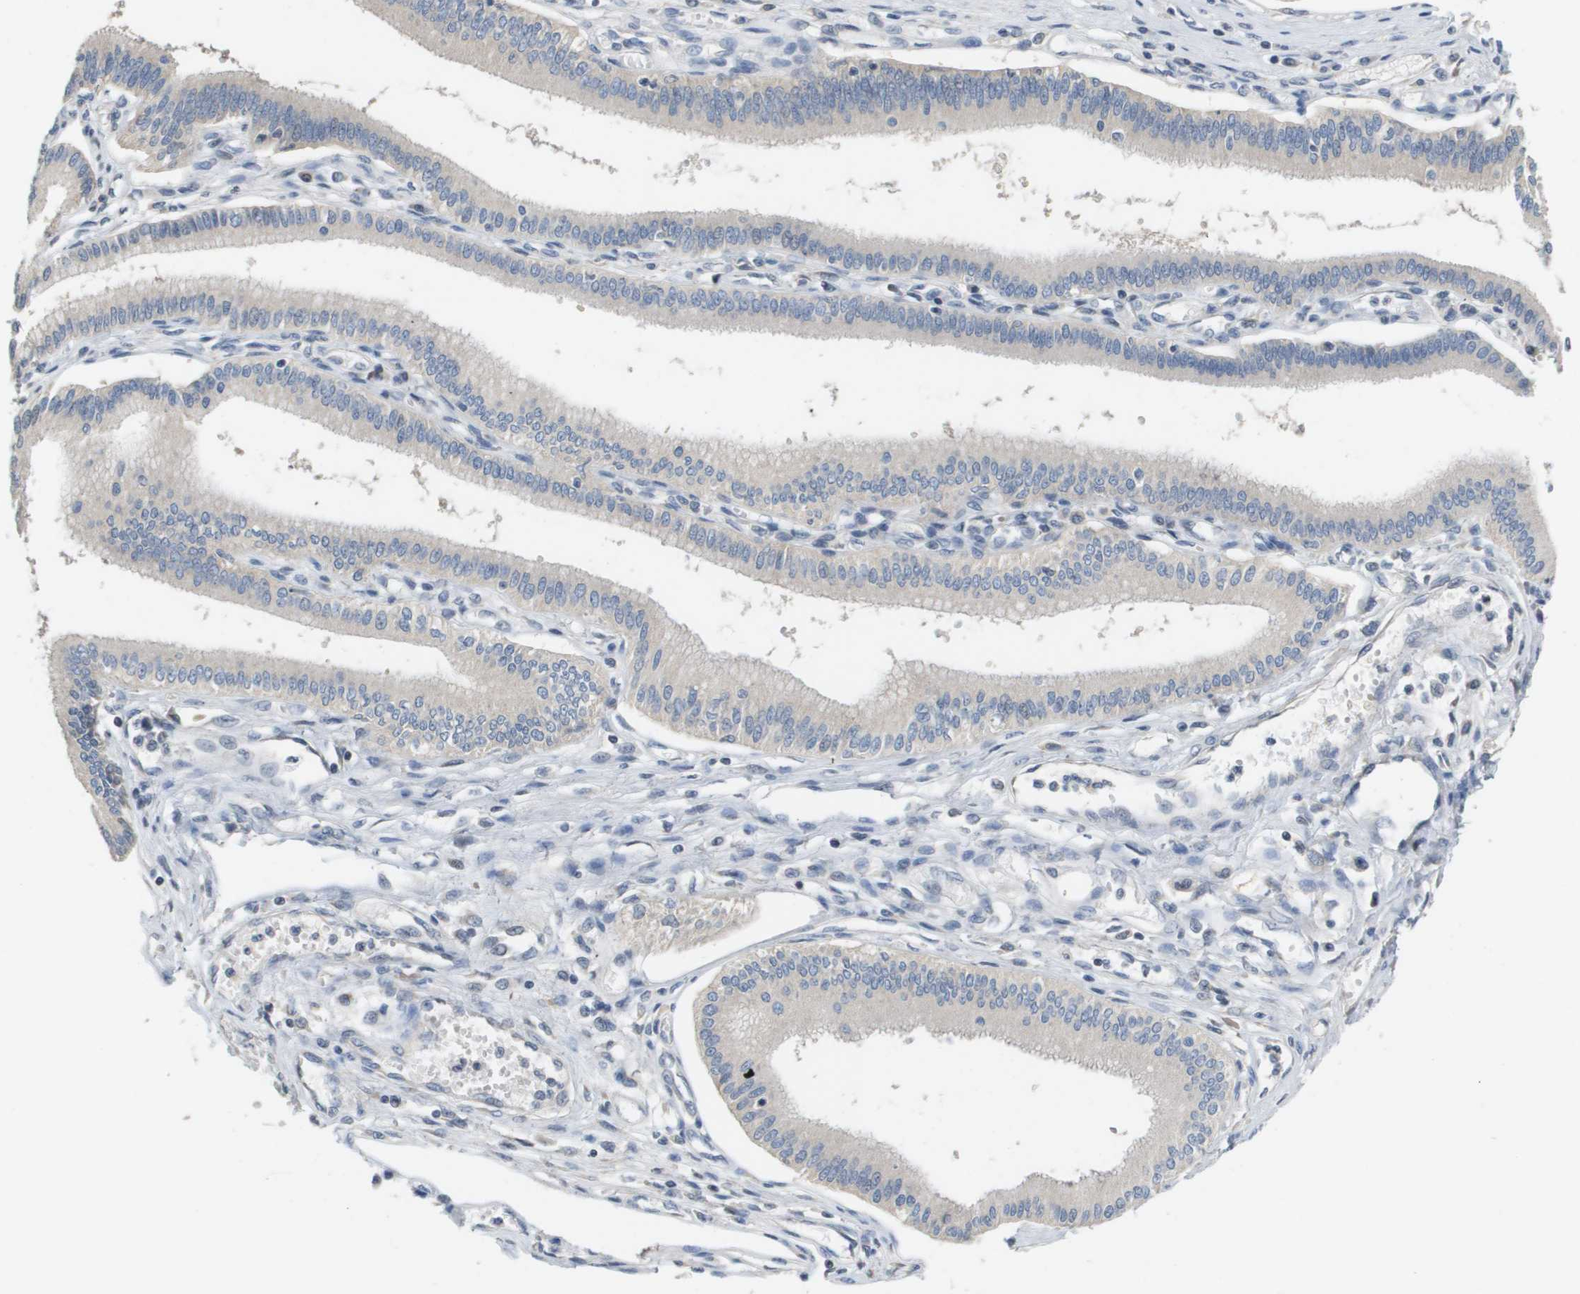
{"staining": {"intensity": "weak", "quantity": "<25%", "location": "cytoplasmic/membranous"}, "tissue": "pancreatic cancer", "cell_type": "Tumor cells", "image_type": "cancer", "snomed": [{"axis": "morphology", "description": "Adenocarcinoma, NOS"}, {"axis": "topography", "description": "Pancreas"}], "caption": "Histopathology image shows no significant protein positivity in tumor cells of pancreatic cancer (adenocarcinoma).", "gene": "CAPN11", "patient": {"sex": "male", "age": 56}}